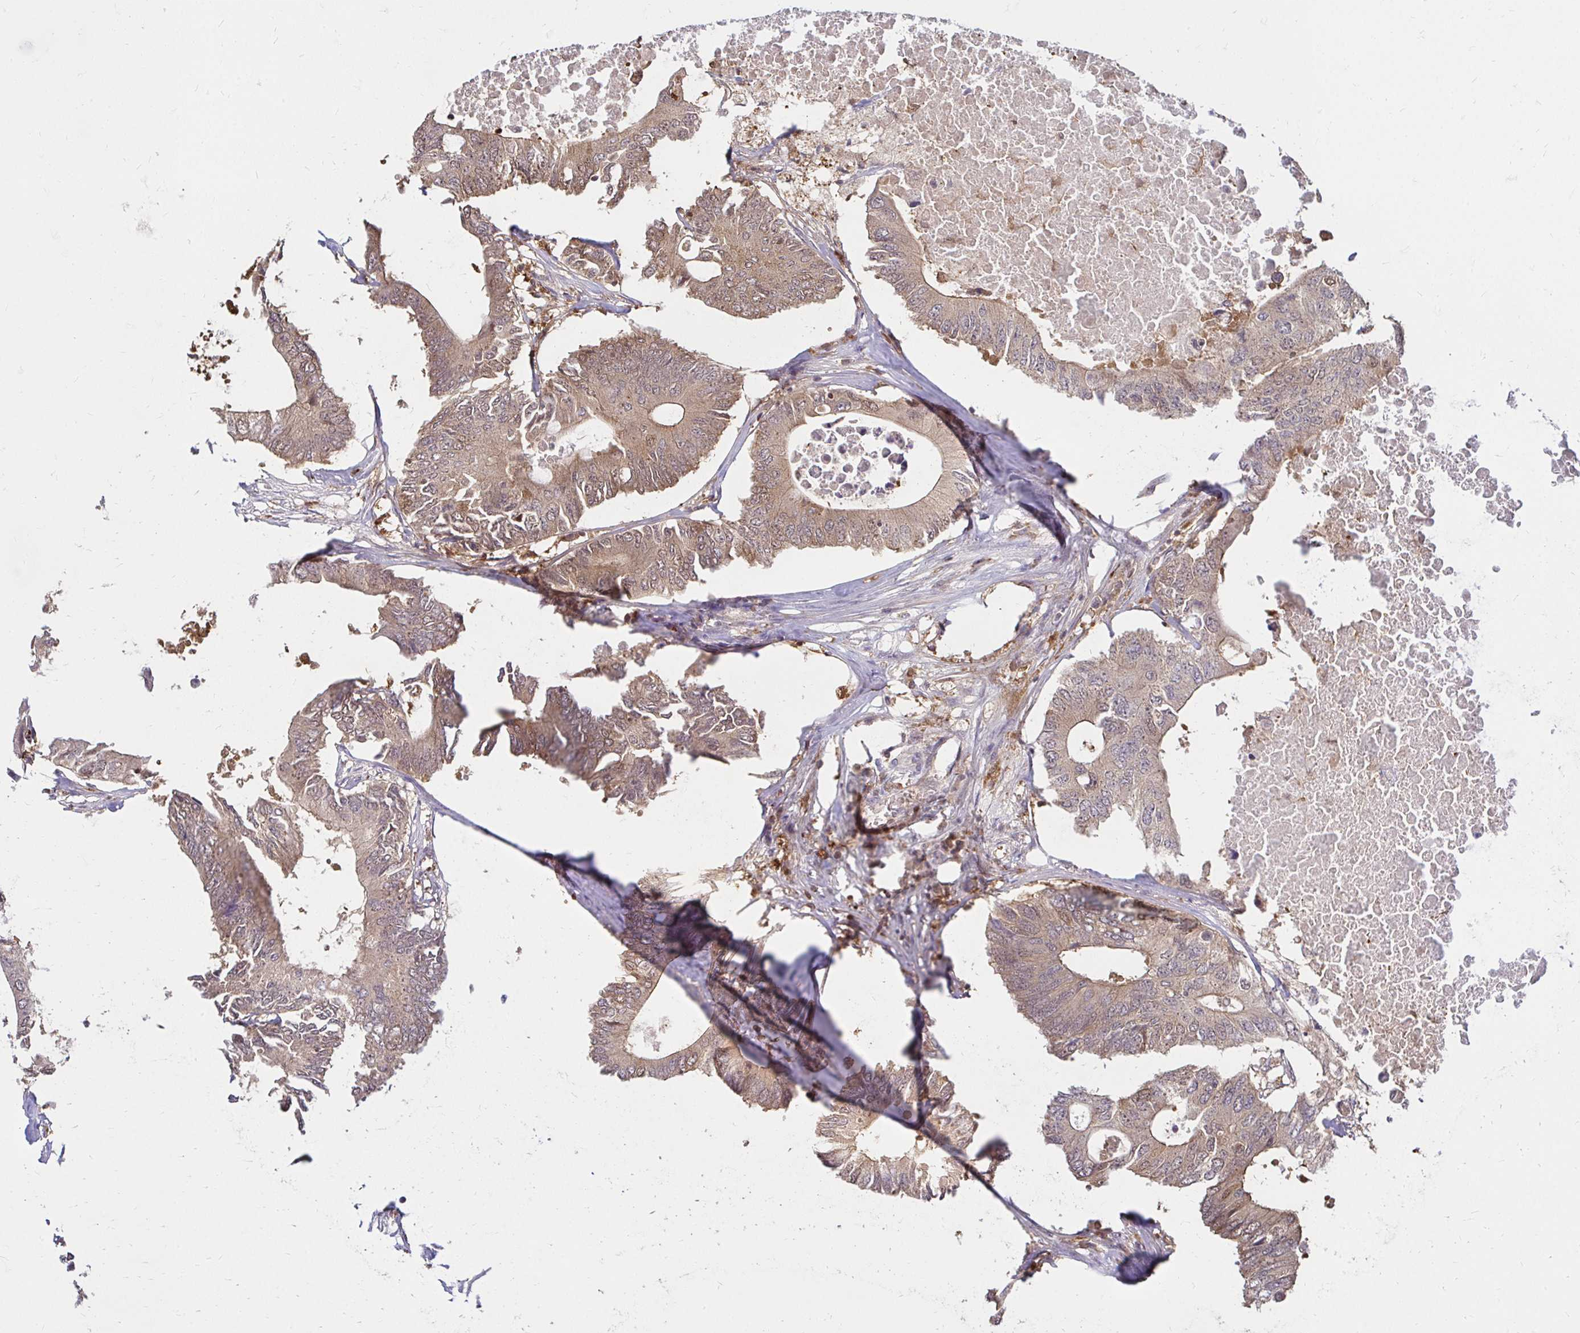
{"staining": {"intensity": "weak", "quantity": ">75%", "location": "cytoplasmic/membranous"}, "tissue": "colorectal cancer", "cell_type": "Tumor cells", "image_type": "cancer", "snomed": [{"axis": "morphology", "description": "Adenocarcinoma, NOS"}, {"axis": "topography", "description": "Colon"}], "caption": "Colorectal cancer (adenocarcinoma) stained with IHC reveals weak cytoplasmic/membranous expression in approximately >75% of tumor cells.", "gene": "PYCARD", "patient": {"sex": "male", "age": 71}}